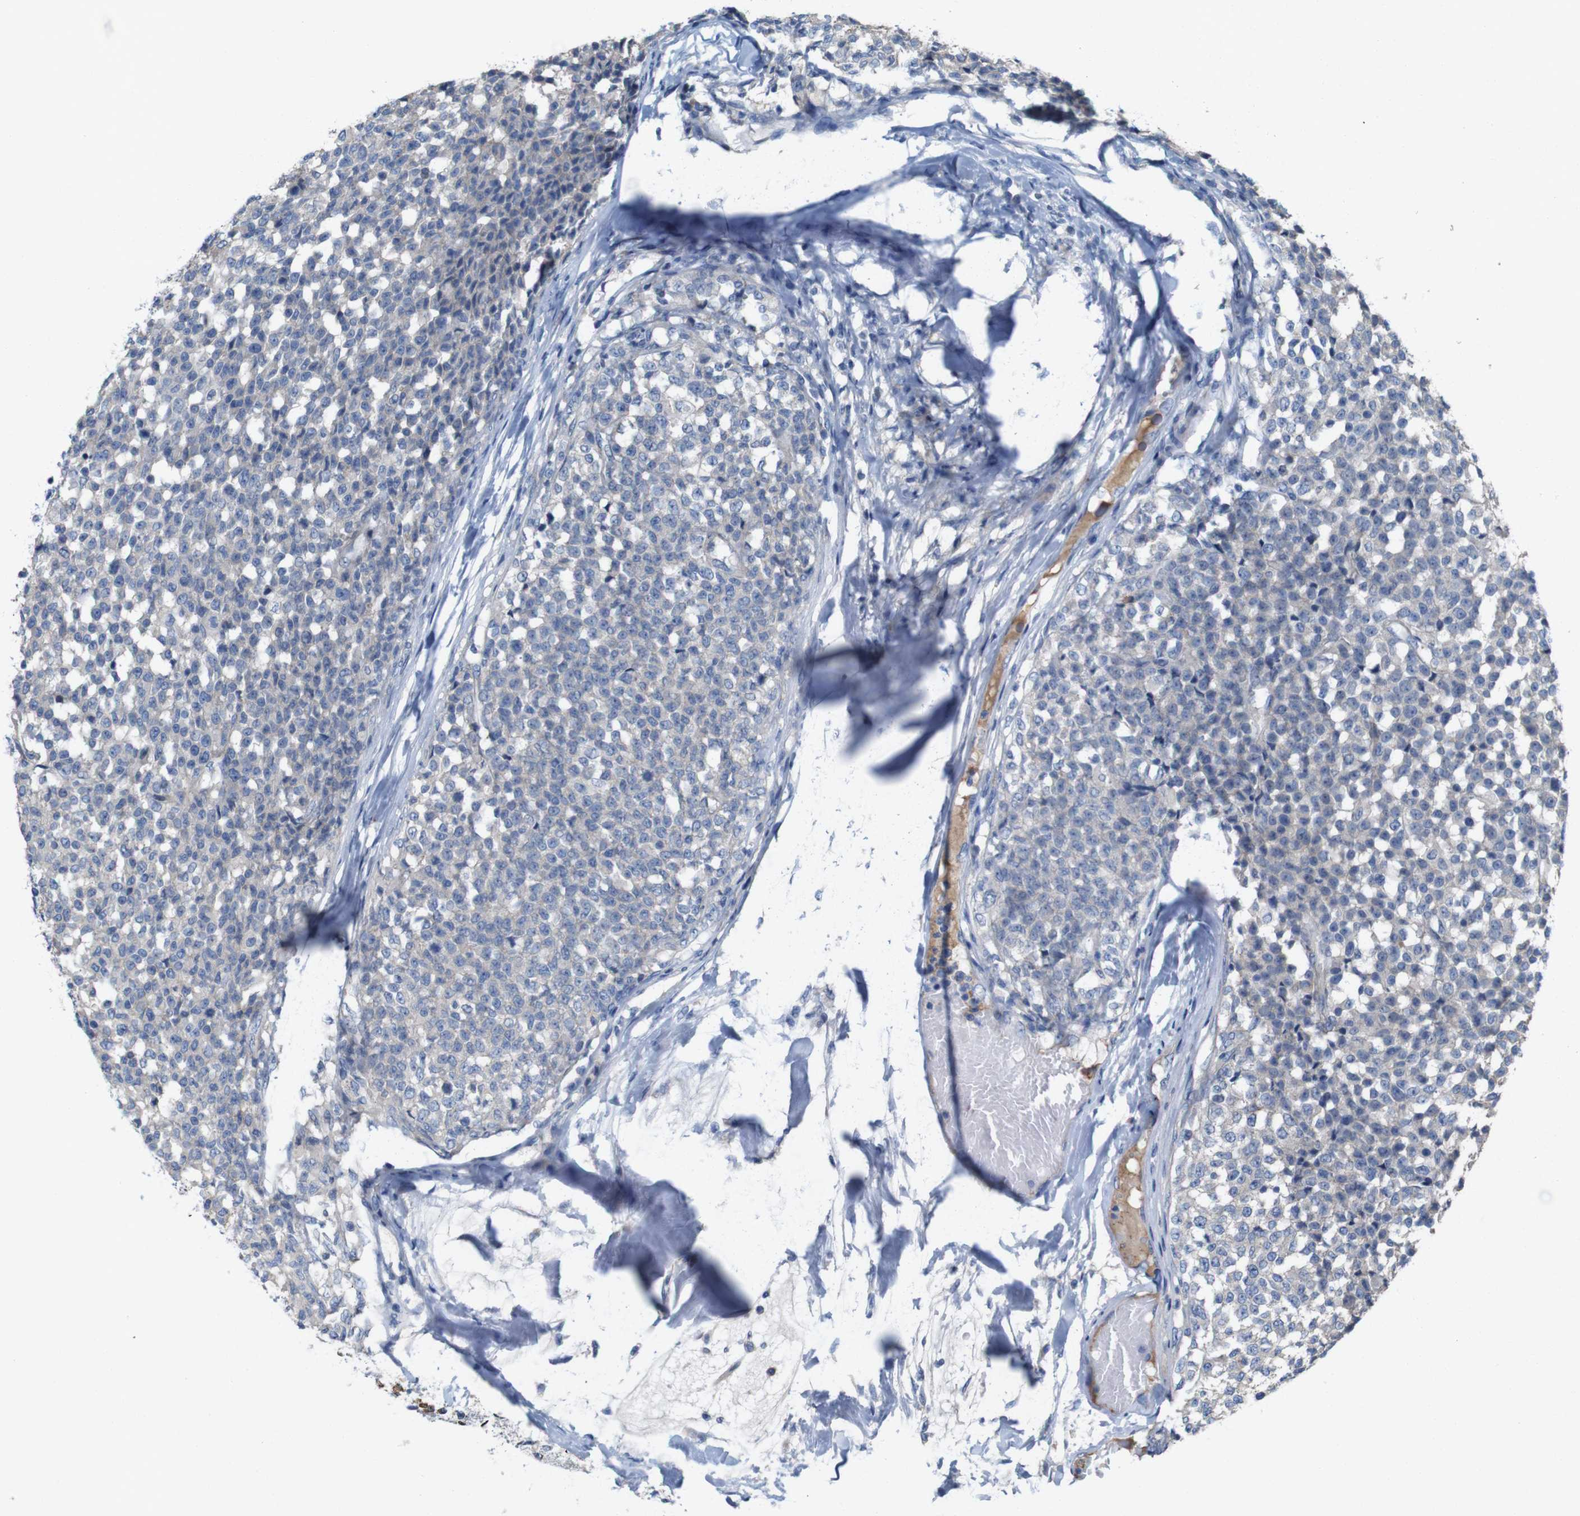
{"staining": {"intensity": "negative", "quantity": "none", "location": "none"}, "tissue": "testis cancer", "cell_type": "Tumor cells", "image_type": "cancer", "snomed": [{"axis": "morphology", "description": "Seminoma, NOS"}, {"axis": "topography", "description": "Testis"}], "caption": "Immunohistochemistry photomicrograph of human testis cancer stained for a protein (brown), which demonstrates no positivity in tumor cells.", "gene": "MYEOV", "patient": {"sex": "male", "age": 59}}